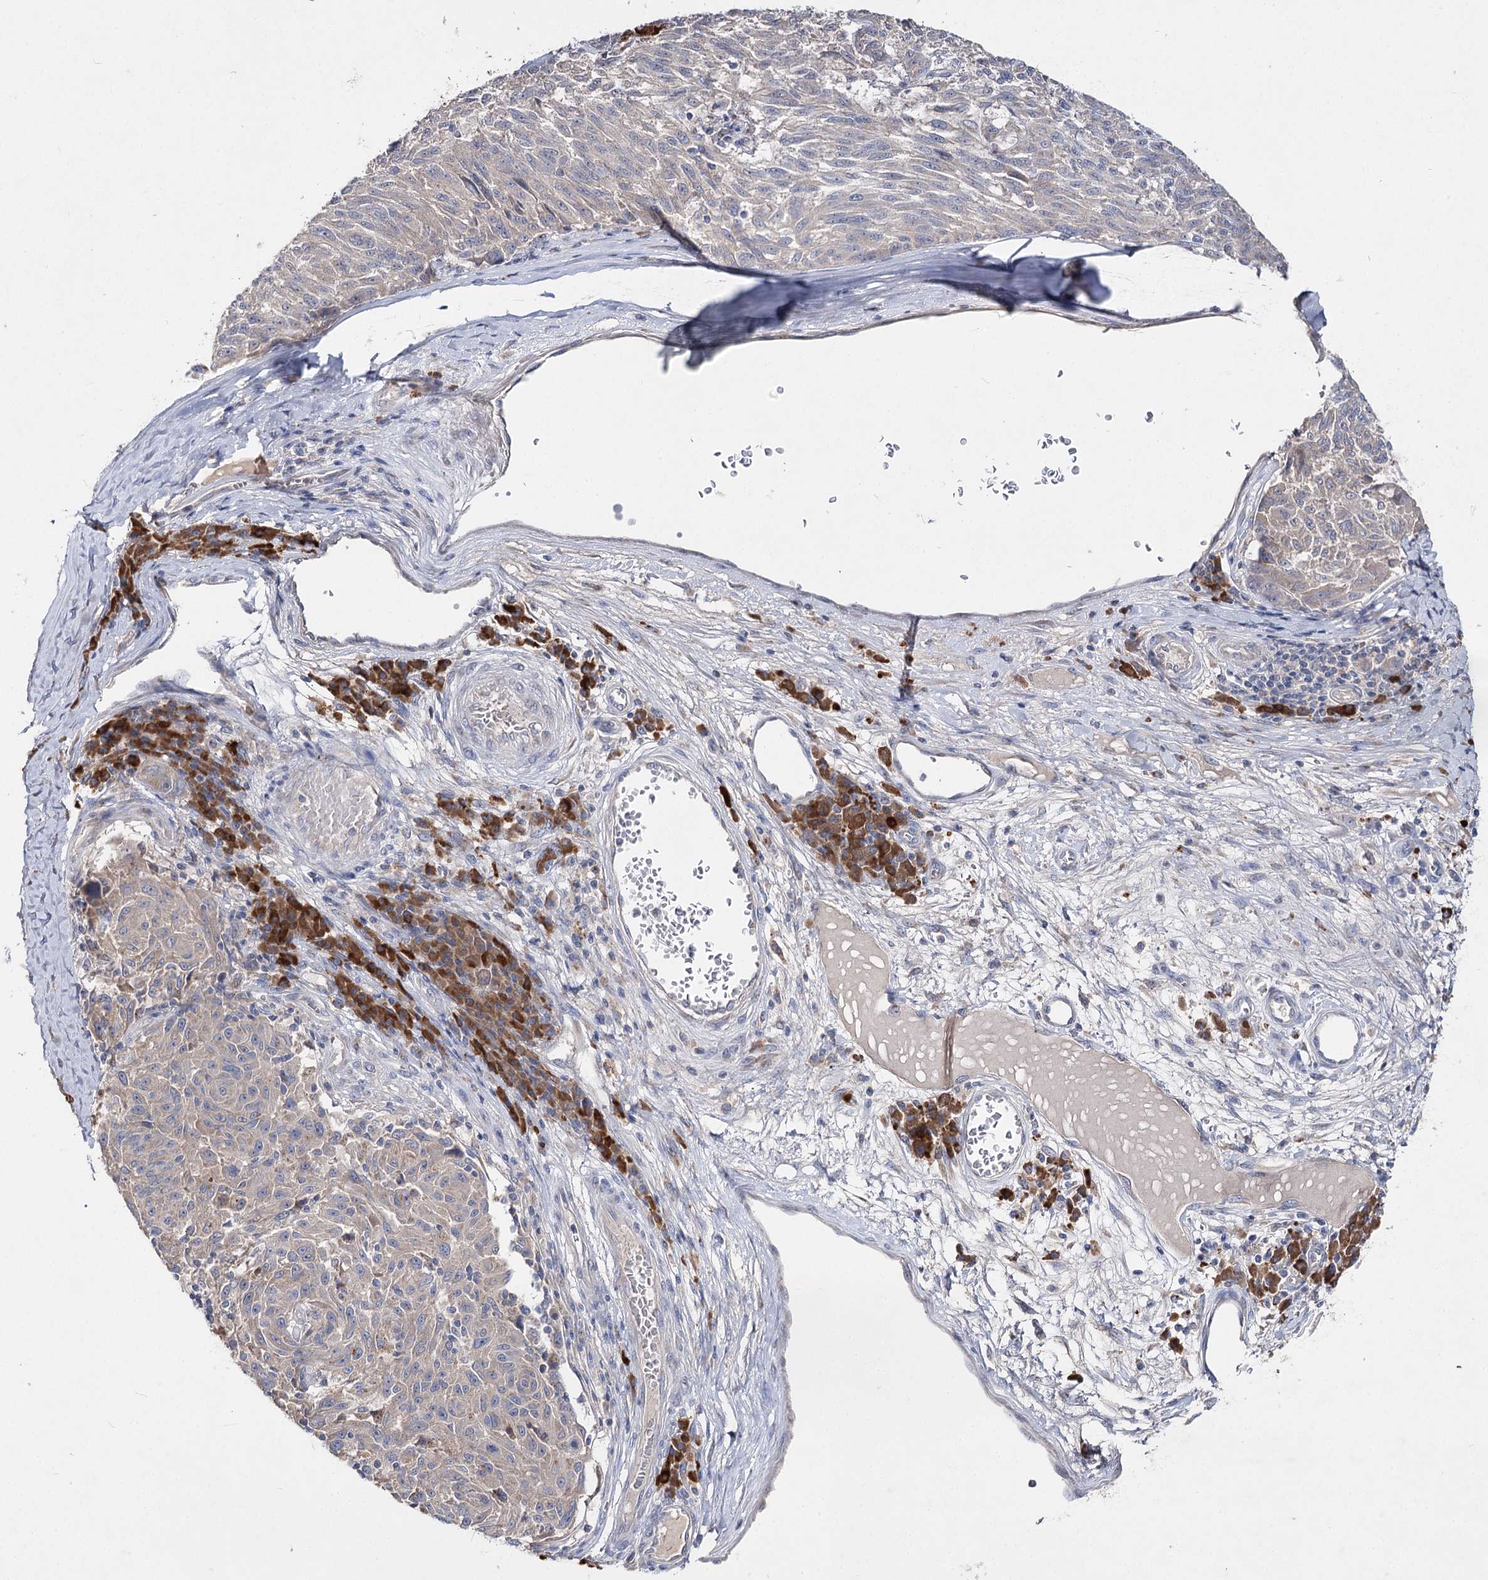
{"staining": {"intensity": "negative", "quantity": "none", "location": "none"}, "tissue": "melanoma", "cell_type": "Tumor cells", "image_type": "cancer", "snomed": [{"axis": "morphology", "description": "Malignant melanoma, NOS"}, {"axis": "topography", "description": "Skin"}], "caption": "Tumor cells show no significant protein positivity in melanoma.", "gene": "IL1RAP", "patient": {"sex": "male", "age": 53}}